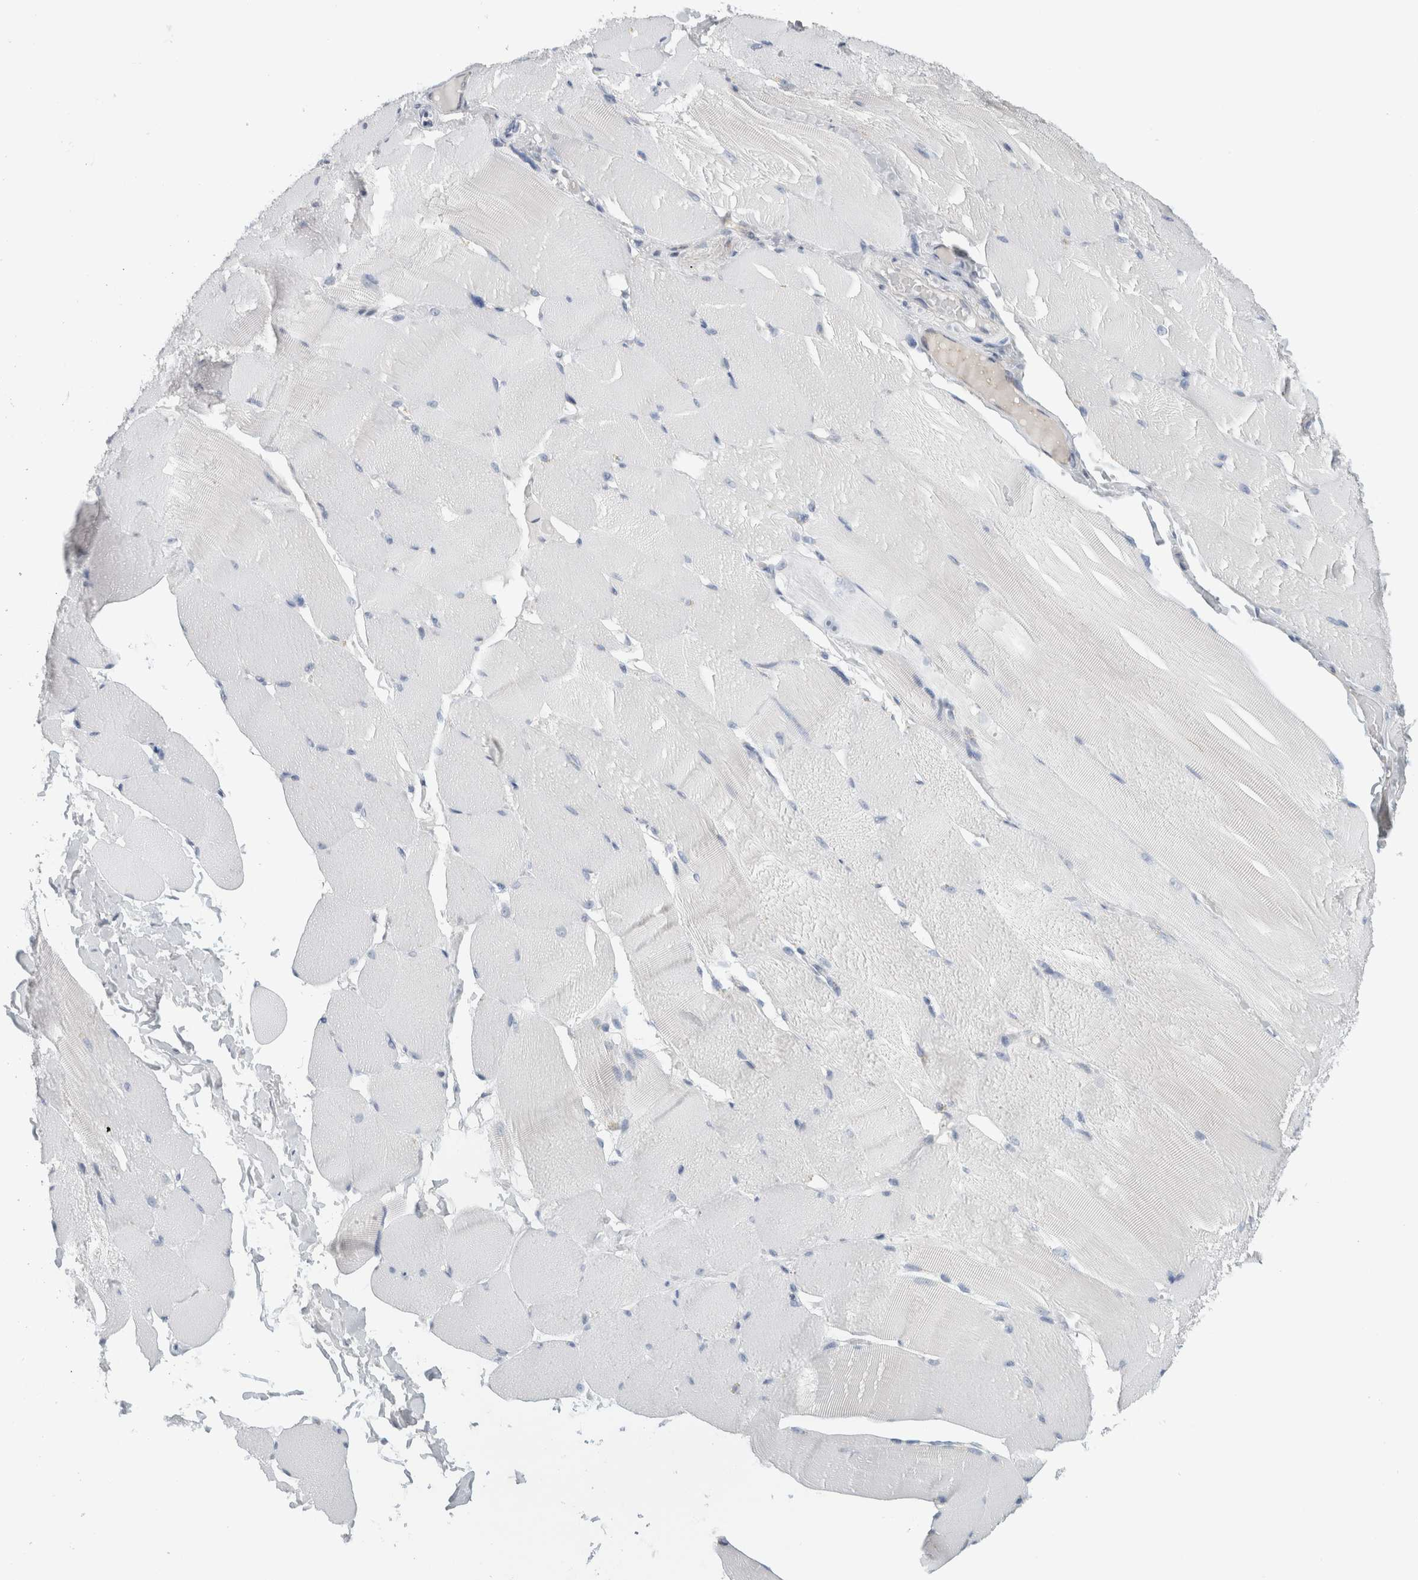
{"staining": {"intensity": "negative", "quantity": "none", "location": "none"}, "tissue": "skeletal muscle", "cell_type": "Myocytes", "image_type": "normal", "snomed": [{"axis": "morphology", "description": "Normal tissue, NOS"}, {"axis": "topography", "description": "Skin"}, {"axis": "topography", "description": "Skeletal muscle"}], "caption": "This image is of unremarkable skeletal muscle stained with immunohistochemistry to label a protein in brown with the nuclei are counter-stained blue. There is no staining in myocytes. (Stains: DAB IHC with hematoxylin counter stain, Microscopy: brightfield microscopy at high magnification).", "gene": "CASP6", "patient": {"sex": "male", "age": 83}}